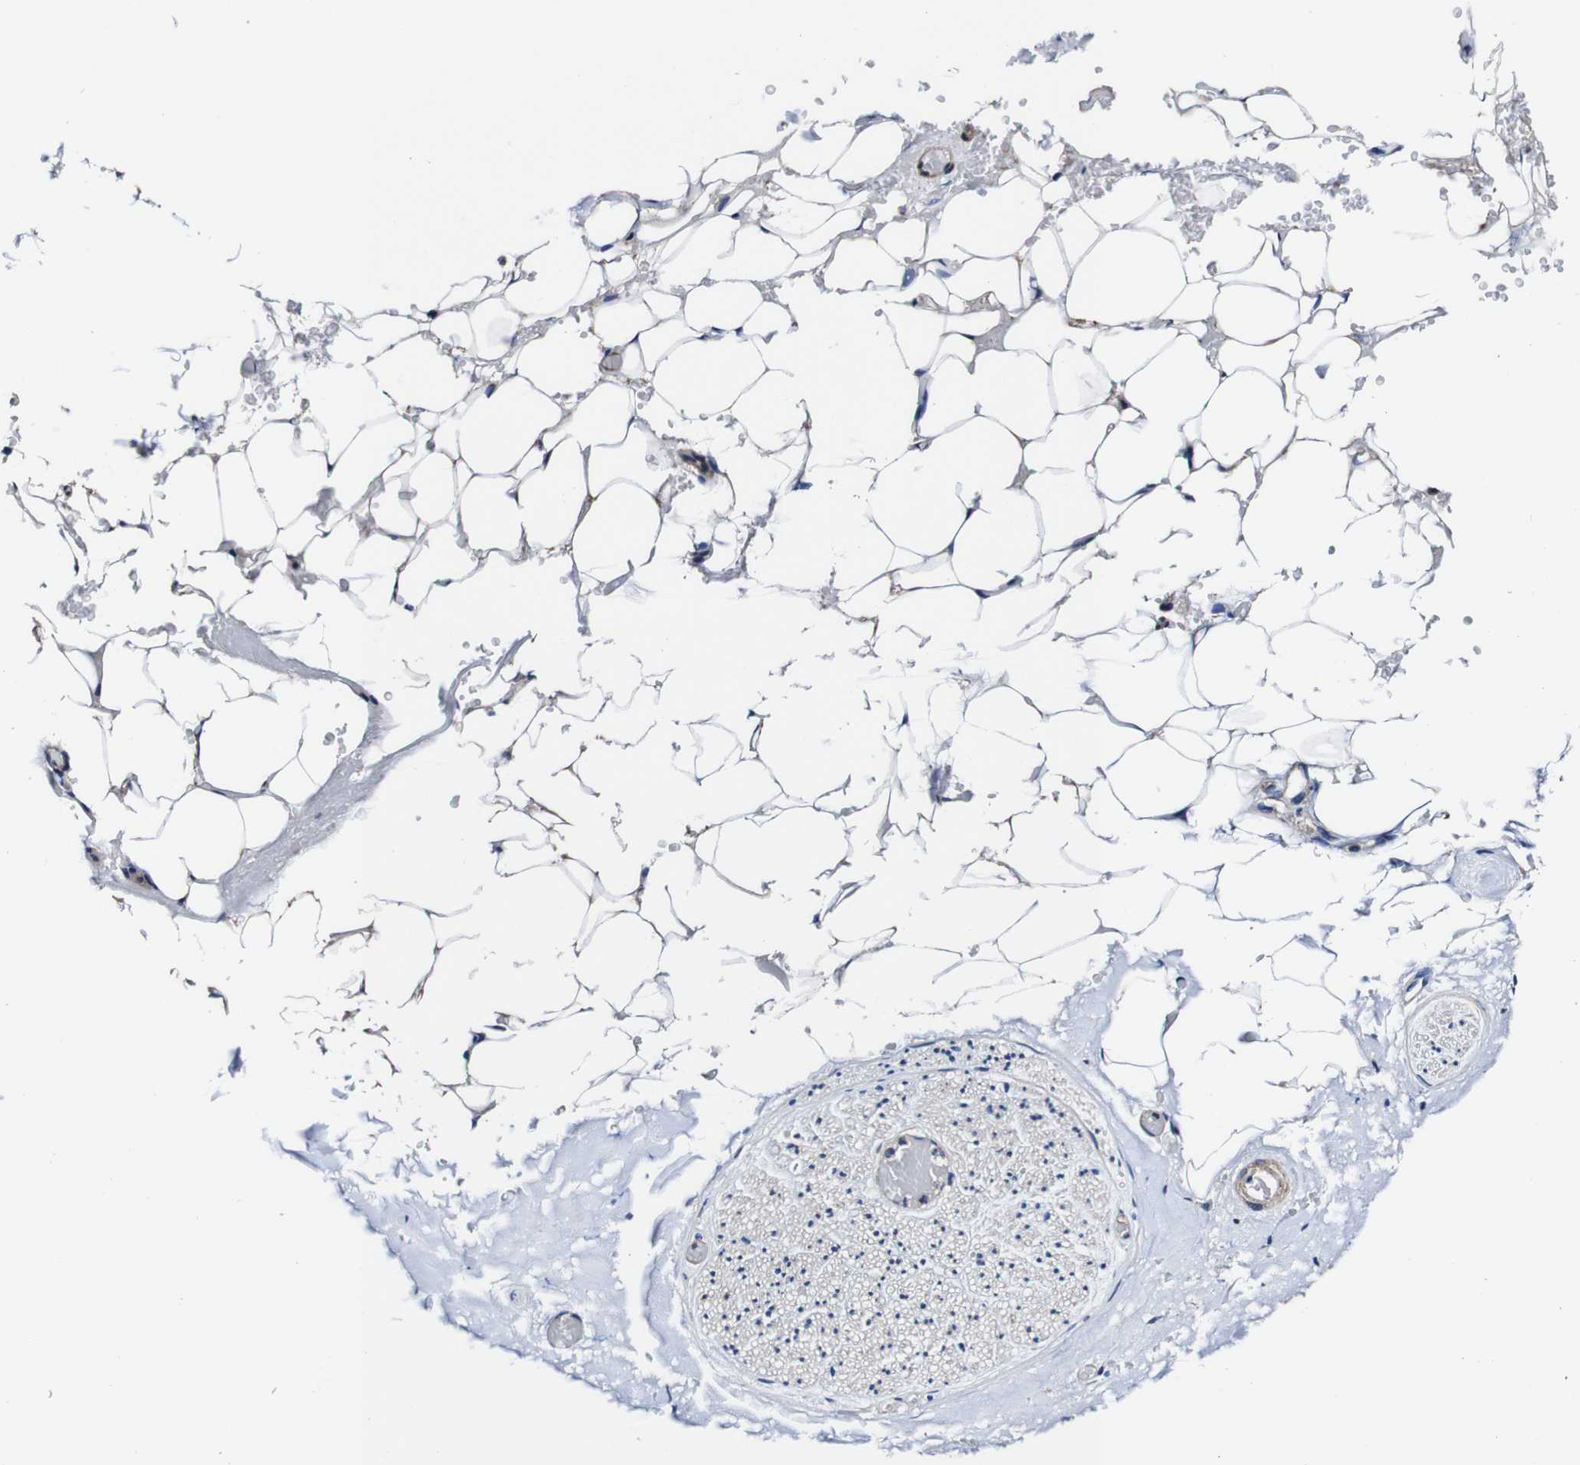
{"staining": {"intensity": "negative", "quantity": "none", "location": "none"}, "tissue": "adipose tissue", "cell_type": "Adipocytes", "image_type": "normal", "snomed": [{"axis": "morphology", "description": "Normal tissue, NOS"}, {"axis": "topography", "description": "Peripheral nerve tissue"}], "caption": "Adipocytes are negative for brown protein staining in unremarkable adipose tissue. (DAB (3,3'-diaminobenzidine) IHC visualized using brightfield microscopy, high magnification).", "gene": "PDCD6IP", "patient": {"sex": "male", "age": 70}}